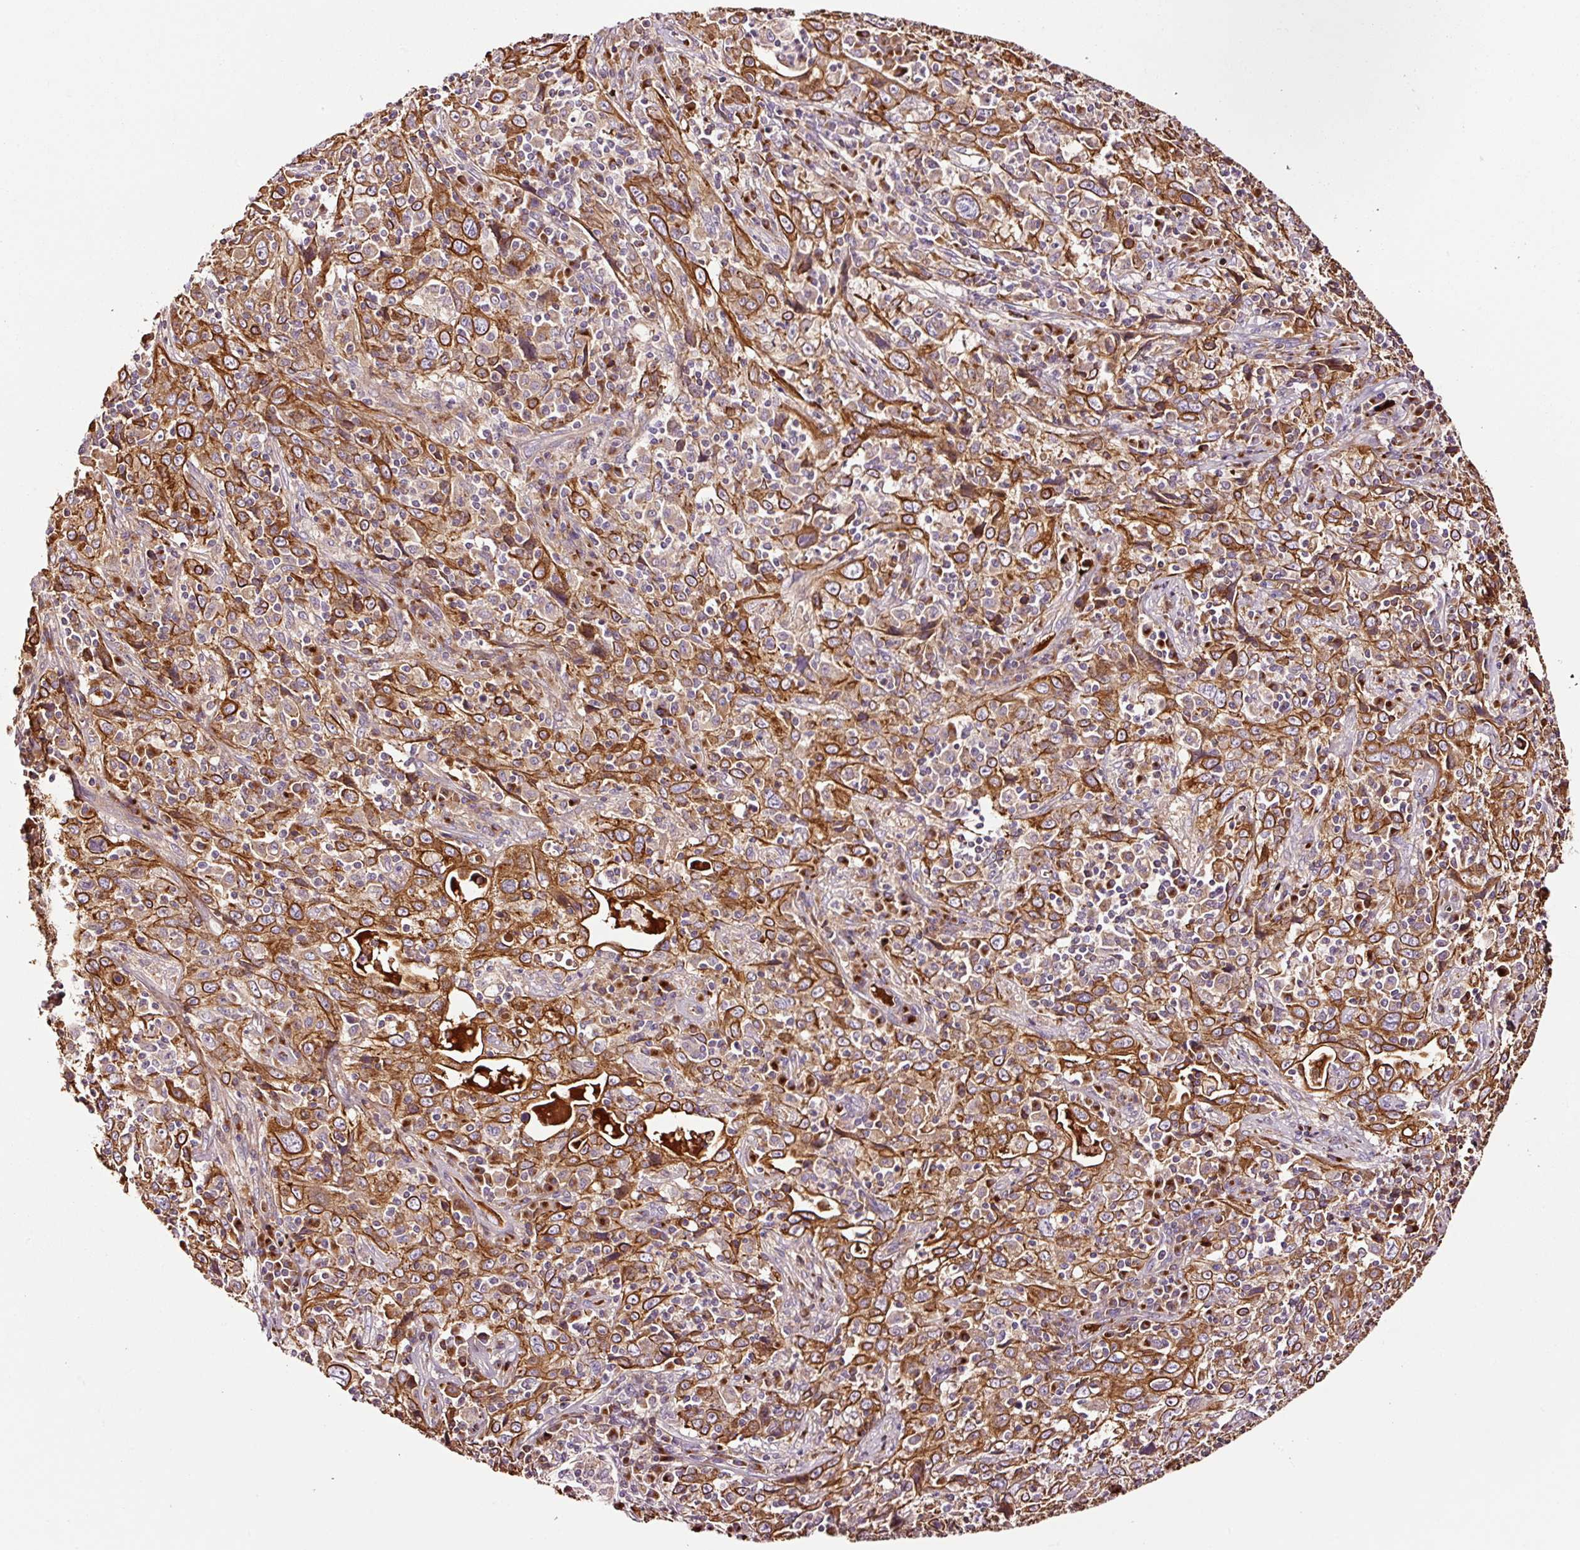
{"staining": {"intensity": "strong", "quantity": ">75%", "location": "cytoplasmic/membranous"}, "tissue": "cervical cancer", "cell_type": "Tumor cells", "image_type": "cancer", "snomed": [{"axis": "morphology", "description": "Squamous cell carcinoma, NOS"}, {"axis": "topography", "description": "Cervix"}], "caption": "DAB immunohistochemical staining of human cervical squamous cell carcinoma shows strong cytoplasmic/membranous protein staining in about >75% of tumor cells.", "gene": "PGLYRP2", "patient": {"sex": "female", "age": 46}}